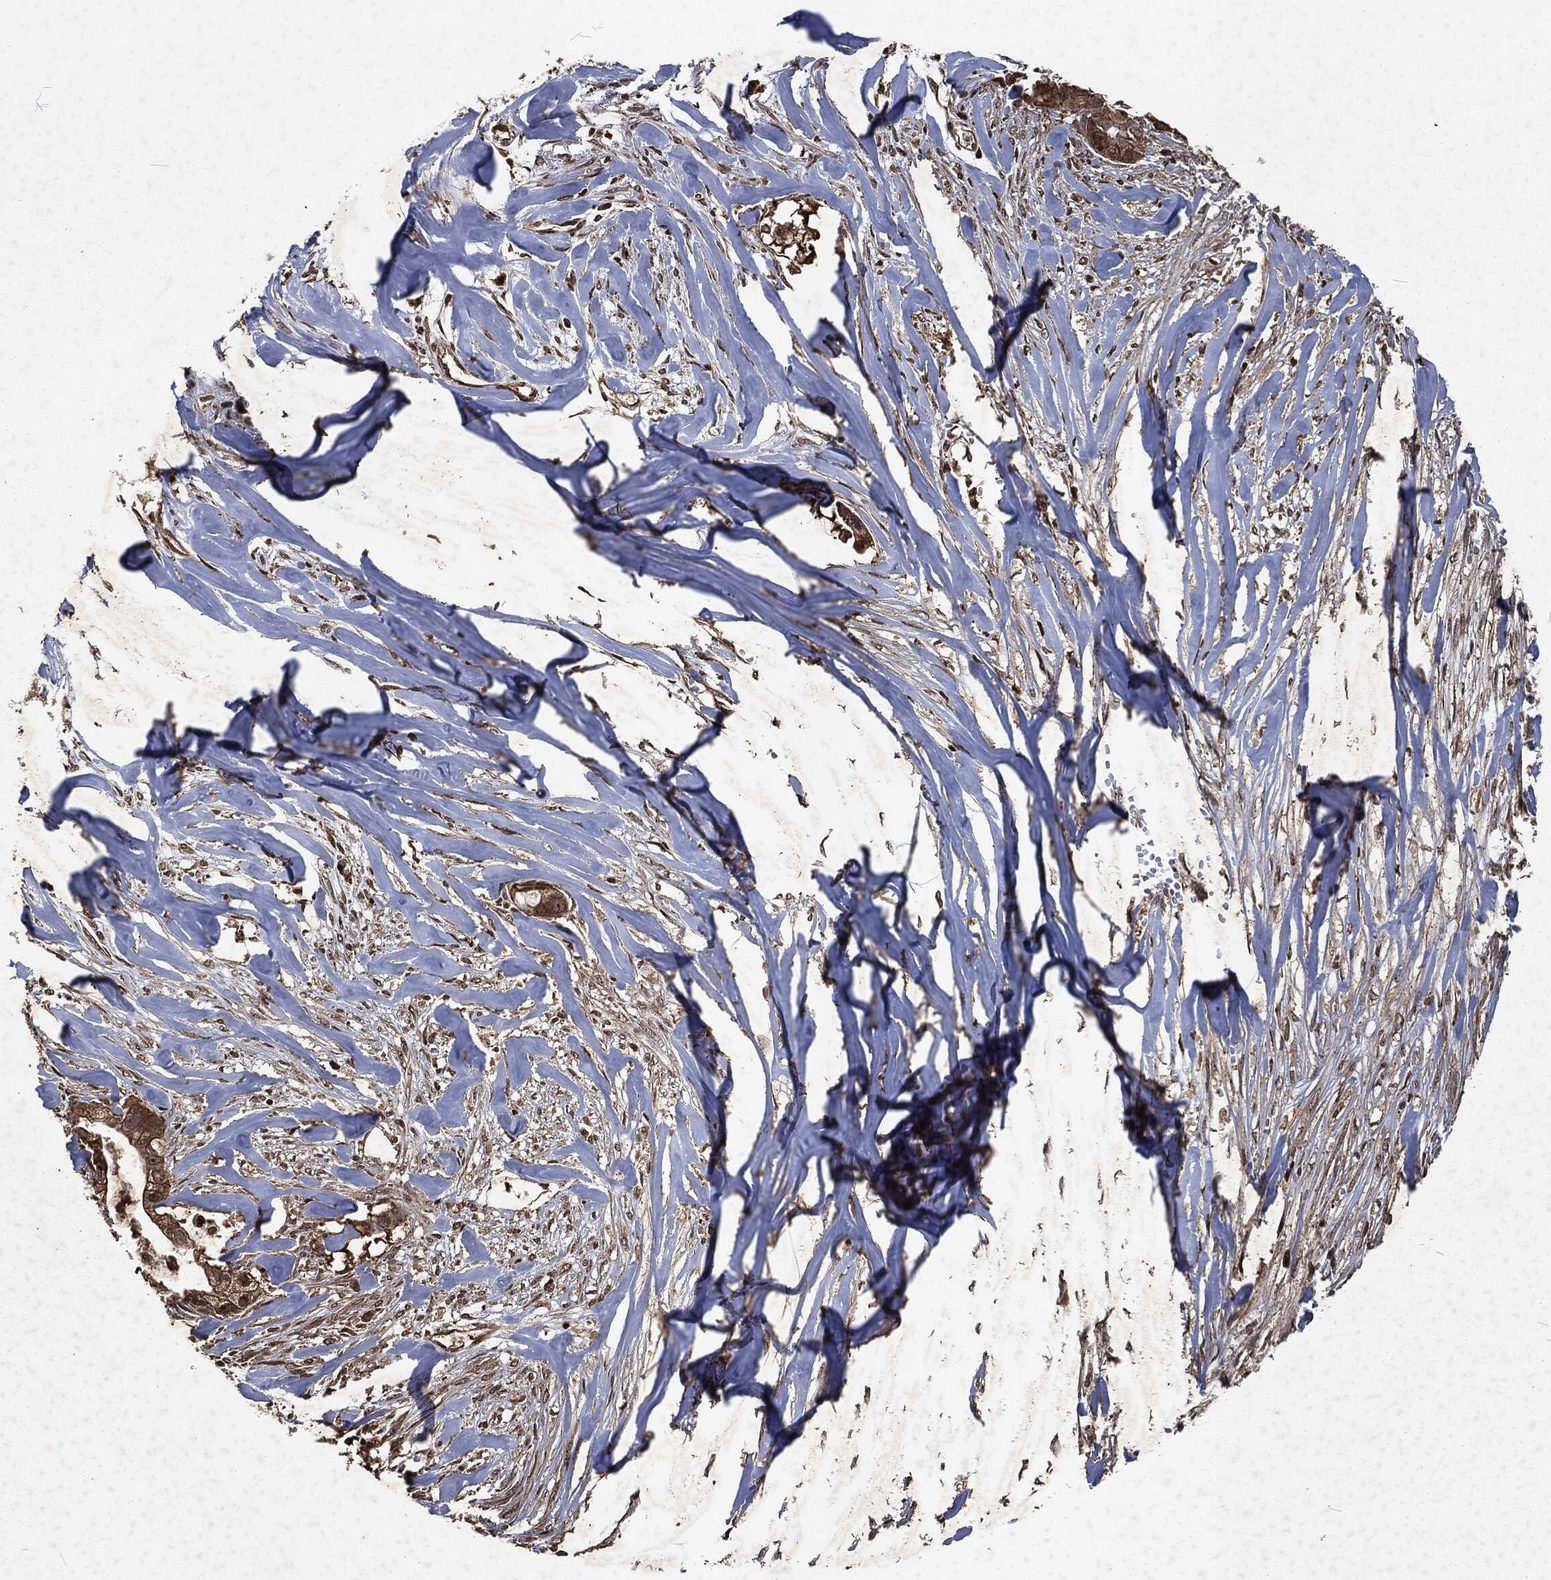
{"staining": {"intensity": "strong", "quantity": ">75%", "location": "cytoplasmic/membranous"}, "tissue": "pancreatic cancer", "cell_type": "Tumor cells", "image_type": "cancer", "snomed": [{"axis": "morphology", "description": "Adenocarcinoma, NOS"}, {"axis": "topography", "description": "Pancreas"}], "caption": "There is high levels of strong cytoplasmic/membranous positivity in tumor cells of pancreatic adenocarcinoma, as demonstrated by immunohistochemical staining (brown color).", "gene": "SNAI1", "patient": {"sex": "male", "age": 61}}